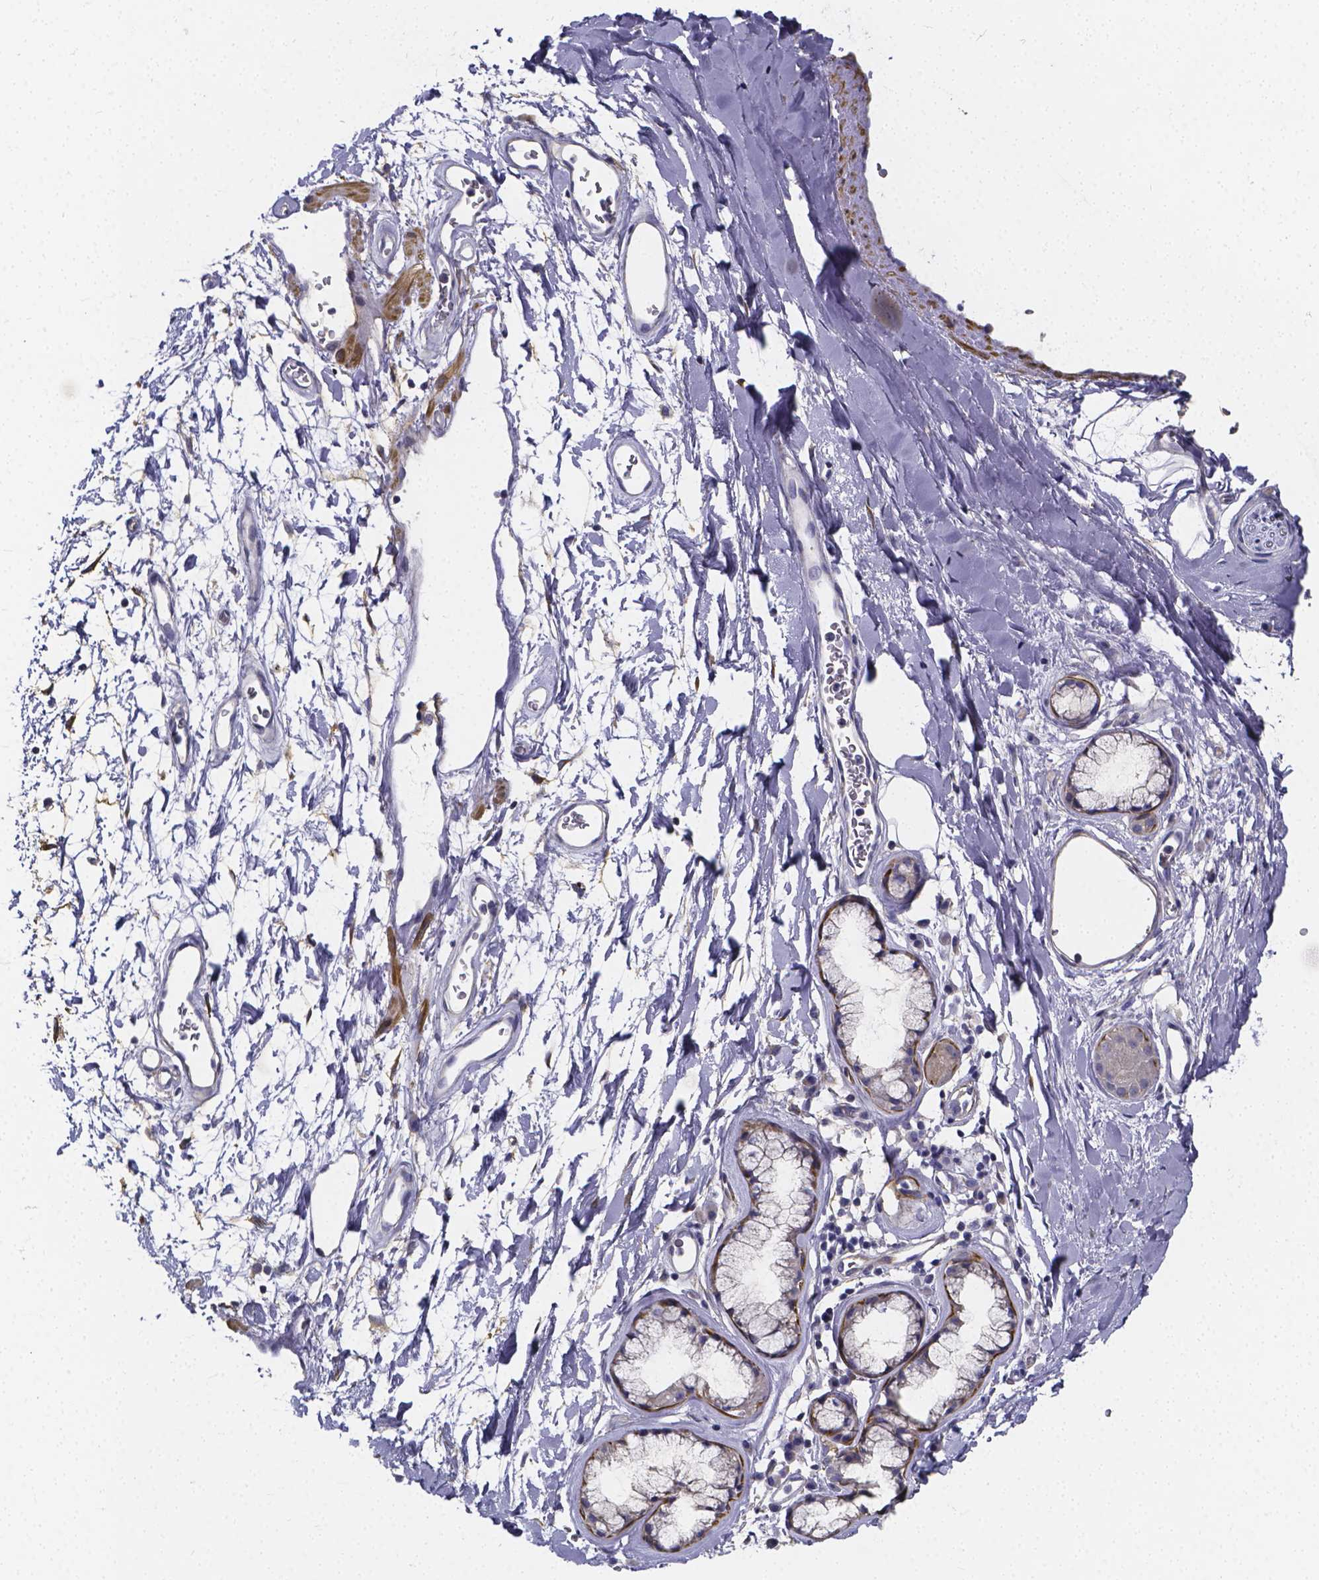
{"staining": {"intensity": "negative", "quantity": "none", "location": "none"}, "tissue": "adipose tissue", "cell_type": "Adipocytes", "image_type": "normal", "snomed": [{"axis": "morphology", "description": "Normal tissue, NOS"}, {"axis": "topography", "description": "Cartilage tissue"}, {"axis": "topography", "description": "Bronchus"}], "caption": "A high-resolution micrograph shows immunohistochemistry staining of unremarkable adipose tissue, which reveals no significant positivity in adipocytes.", "gene": "RERG", "patient": {"sex": "male", "age": 58}}